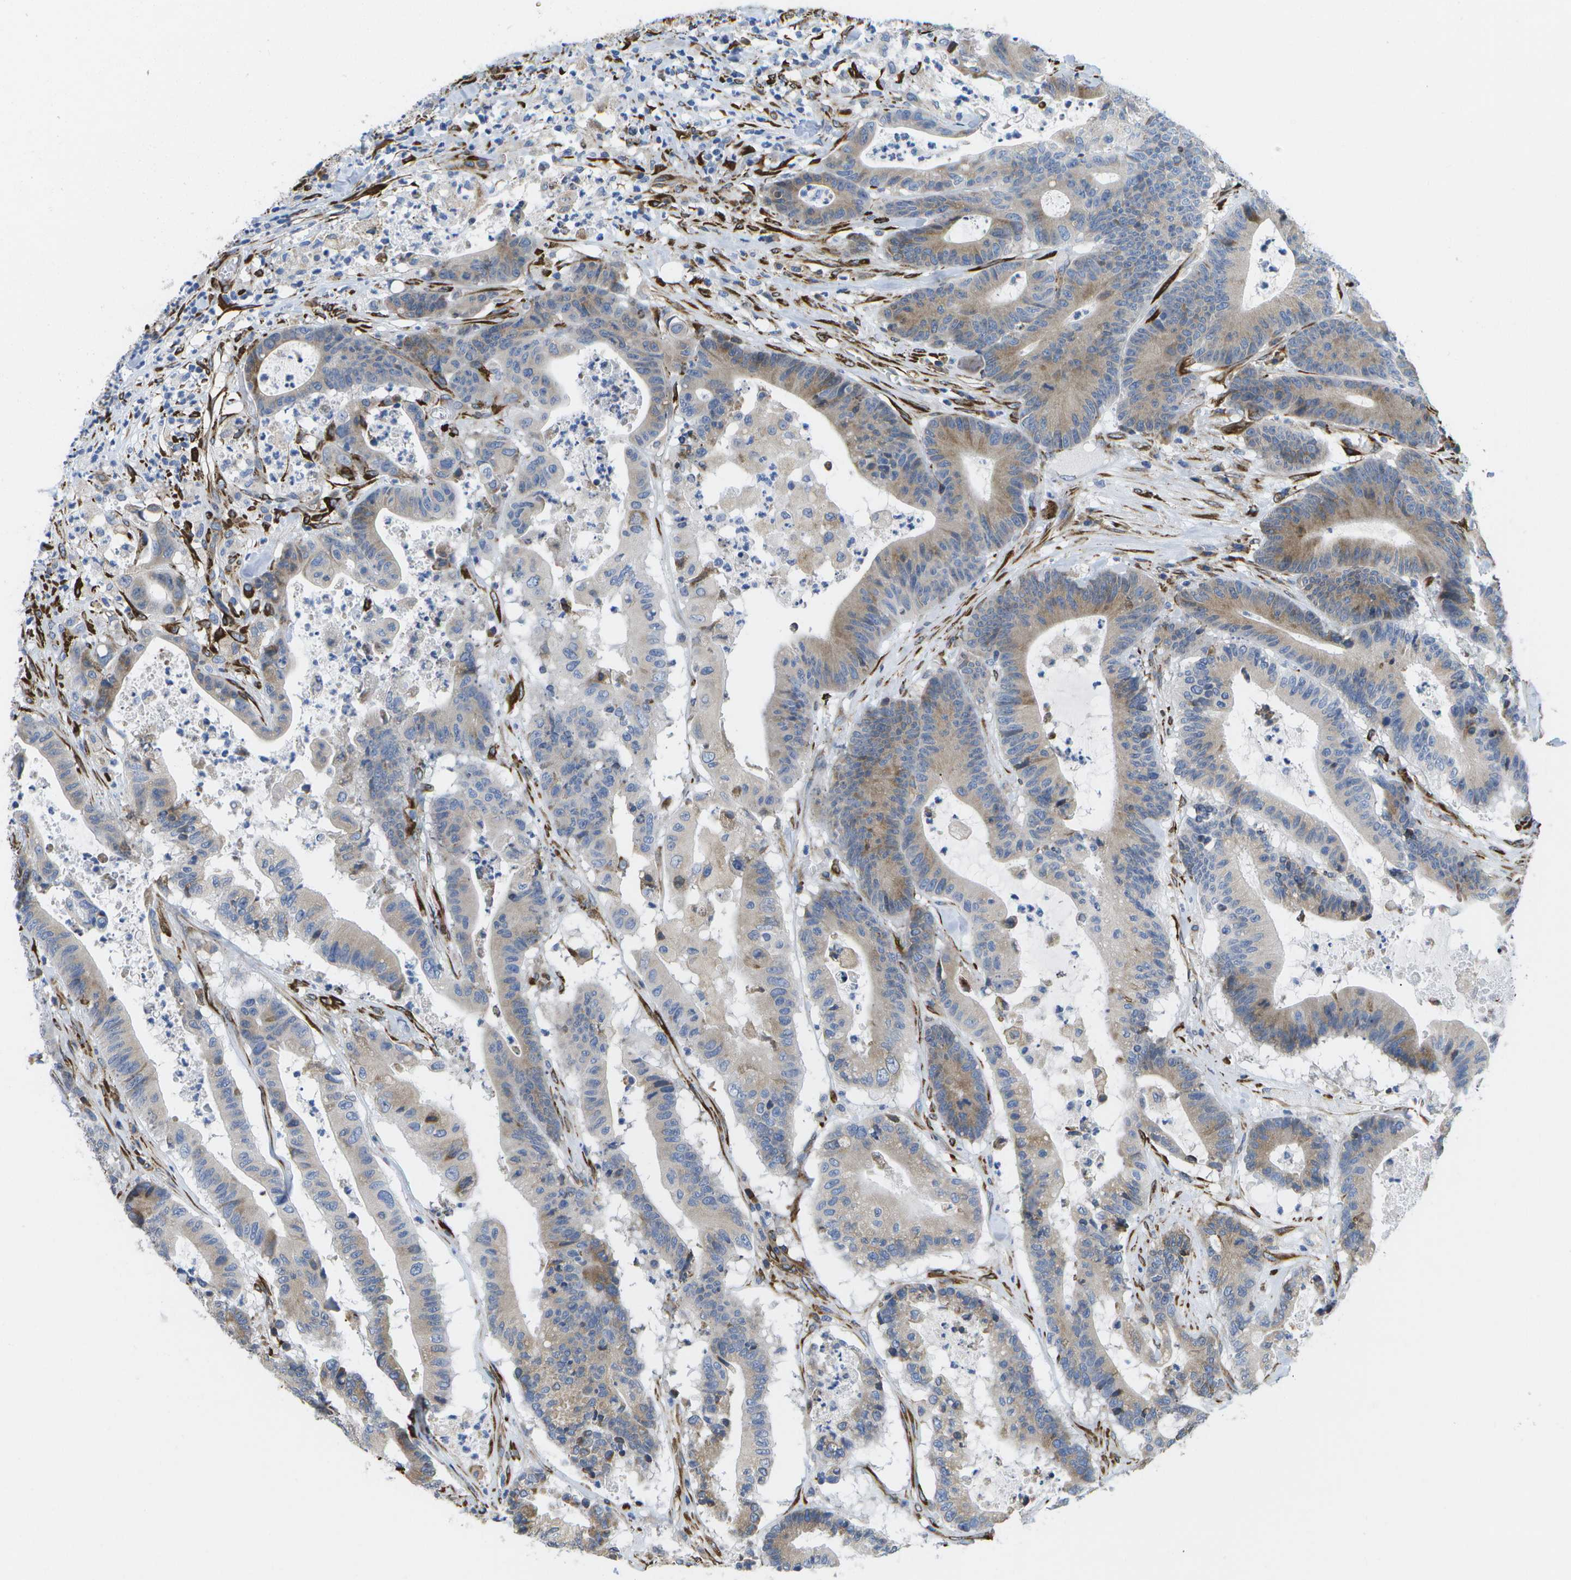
{"staining": {"intensity": "moderate", "quantity": "25%-75%", "location": "cytoplasmic/membranous"}, "tissue": "colorectal cancer", "cell_type": "Tumor cells", "image_type": "cancer", "snomed": [{"axis": "morphology", "description": "Adenocarcinoma, NOS"}, {"axis": "topography", "description": "Colon"}], "caption": "Brown immunohistochemical staining in human adenocarcinoma (colorectal) exhibits moderate cytoplasmic/membranous expression in approximately 25%-75% of tumor cells.", "gene": "ZDHHC17", "patient": {"sex": "female", "age": 84}}